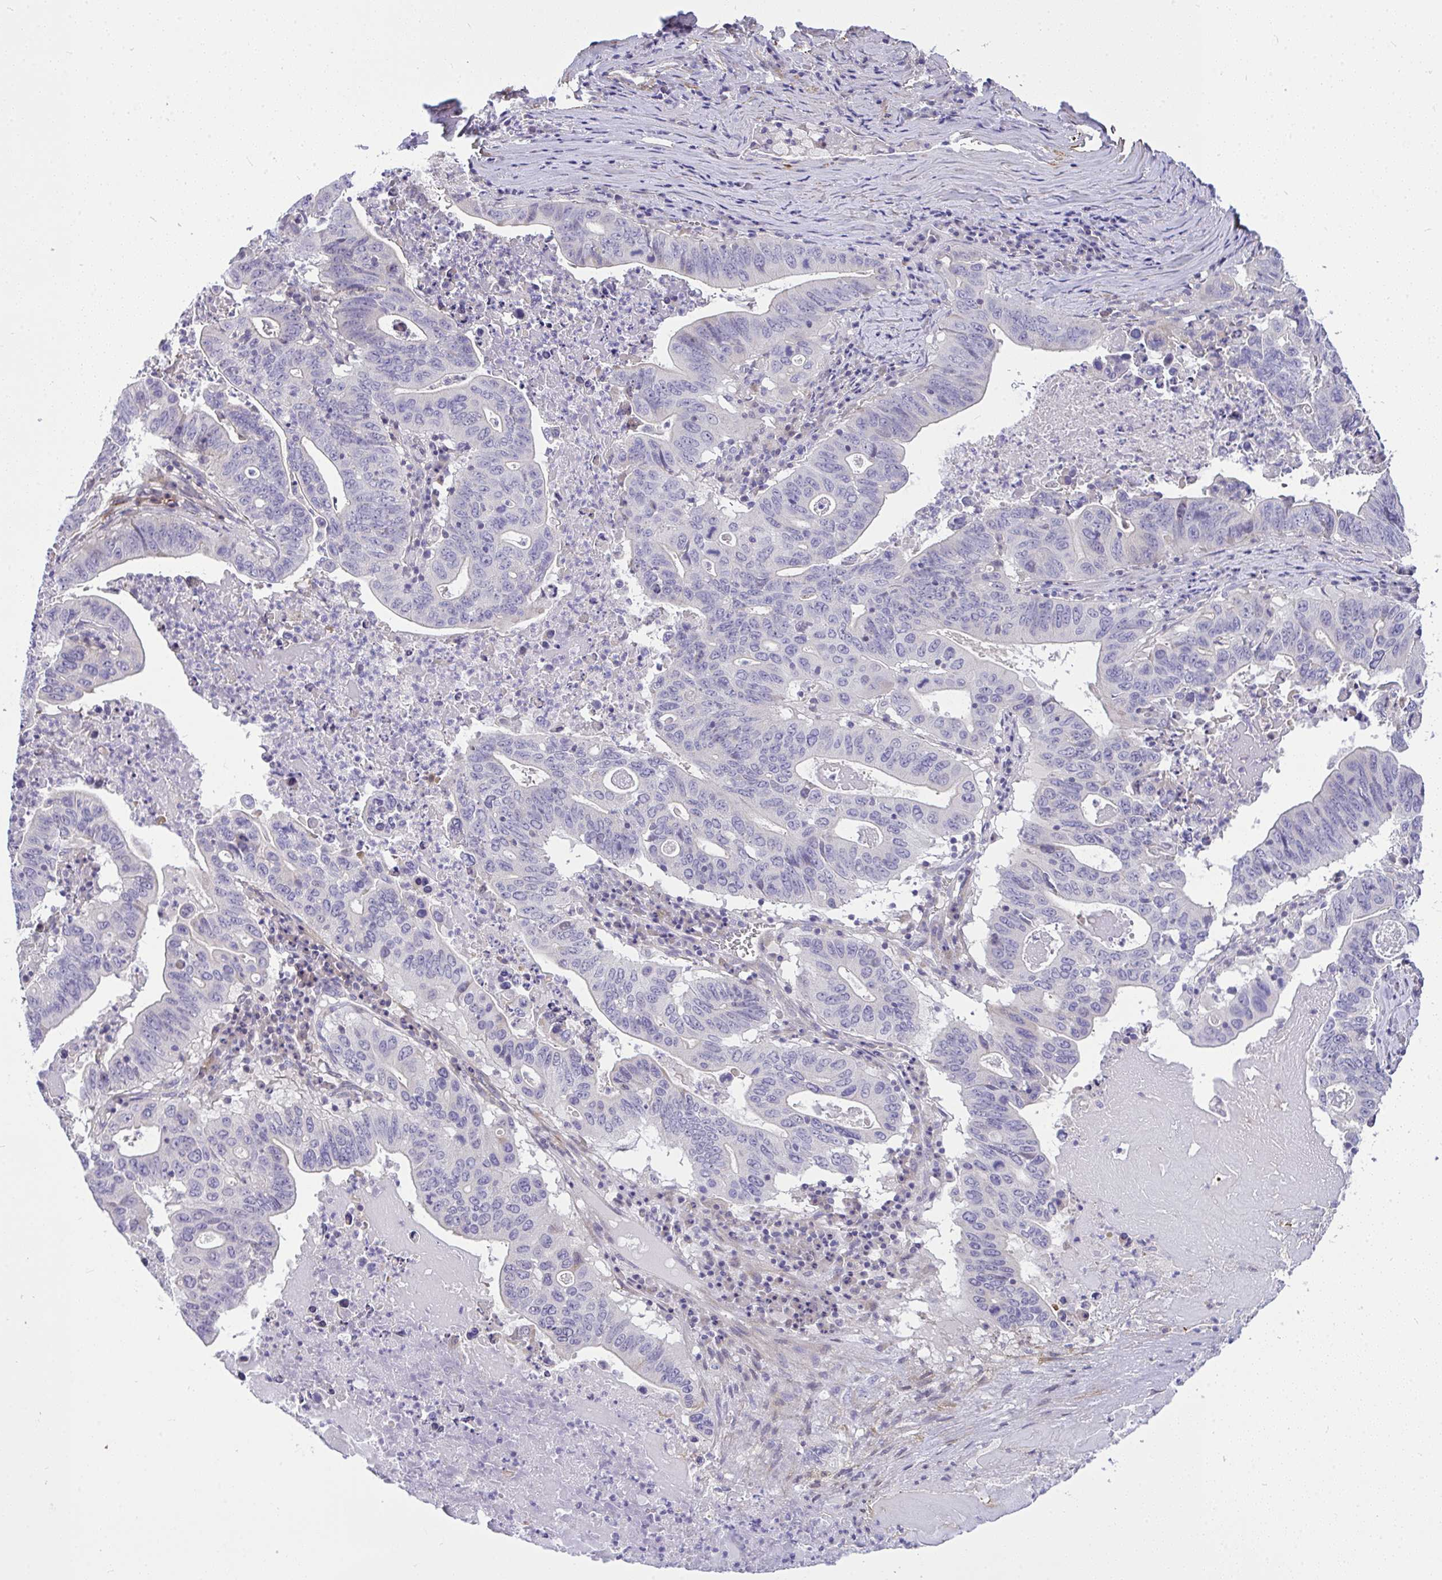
{"staining": {"intensity": "negative", "quantity": "none", "location": "none"}, "tissue": "lung cancer", "cell_type": "Tumor cells", "image_type": "cancer", "snomed": [{"axis": "morphology", "description": "Adenocarcinoma, NOS"}, {"axis": "topography", "description": "Lung"}], "caption": "Lung adenocarcinoma was stained to show a protein in brown. There is no significant staining in tumor cells.", "gene": "MOCS1", "patient": {"sex": "female", "age": 60}}